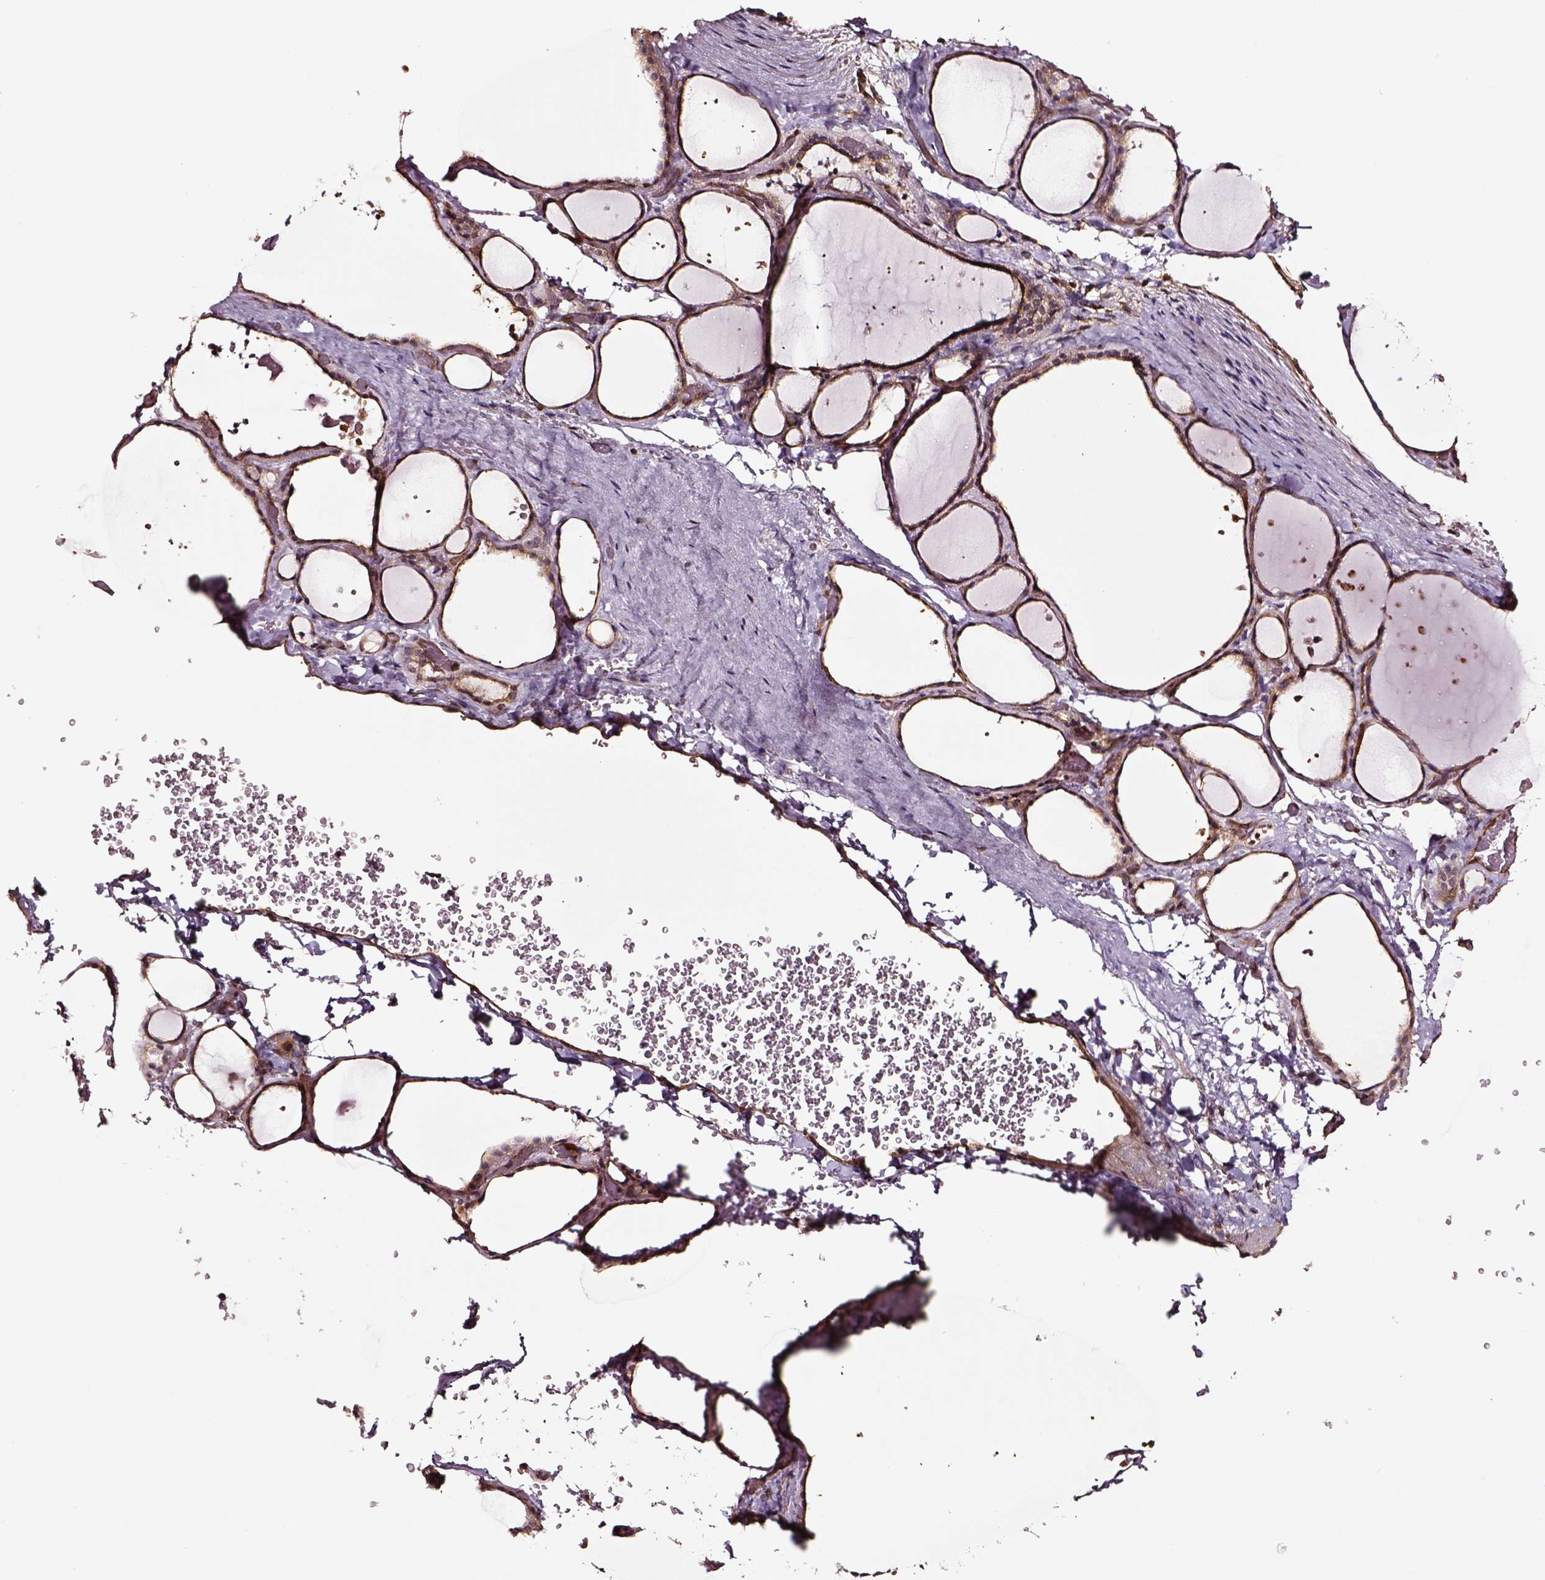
{"staining": {"intensity": "moderate", "quantity": ">75%", "location": "cytoplasmic/membranous"}, "tissue": "thyroid gland", "cell_type": "Glandular cells", "image_type": "normal", "snomed": [{"axis": "morphology", "description": "Normal tissue, NOS"}, {"axis": "topography", "description": "Thyroid gland"}], "caption": "IHC photomicrograph of unremarkable thyroid gland stained for a protein (brown), which reveals medium levels of moderate cytoplasmic/membranous staining in approximately >75% of glandular cells.", "gene": "RASSF5", "patient": {"sex": "female", "age": 36}}